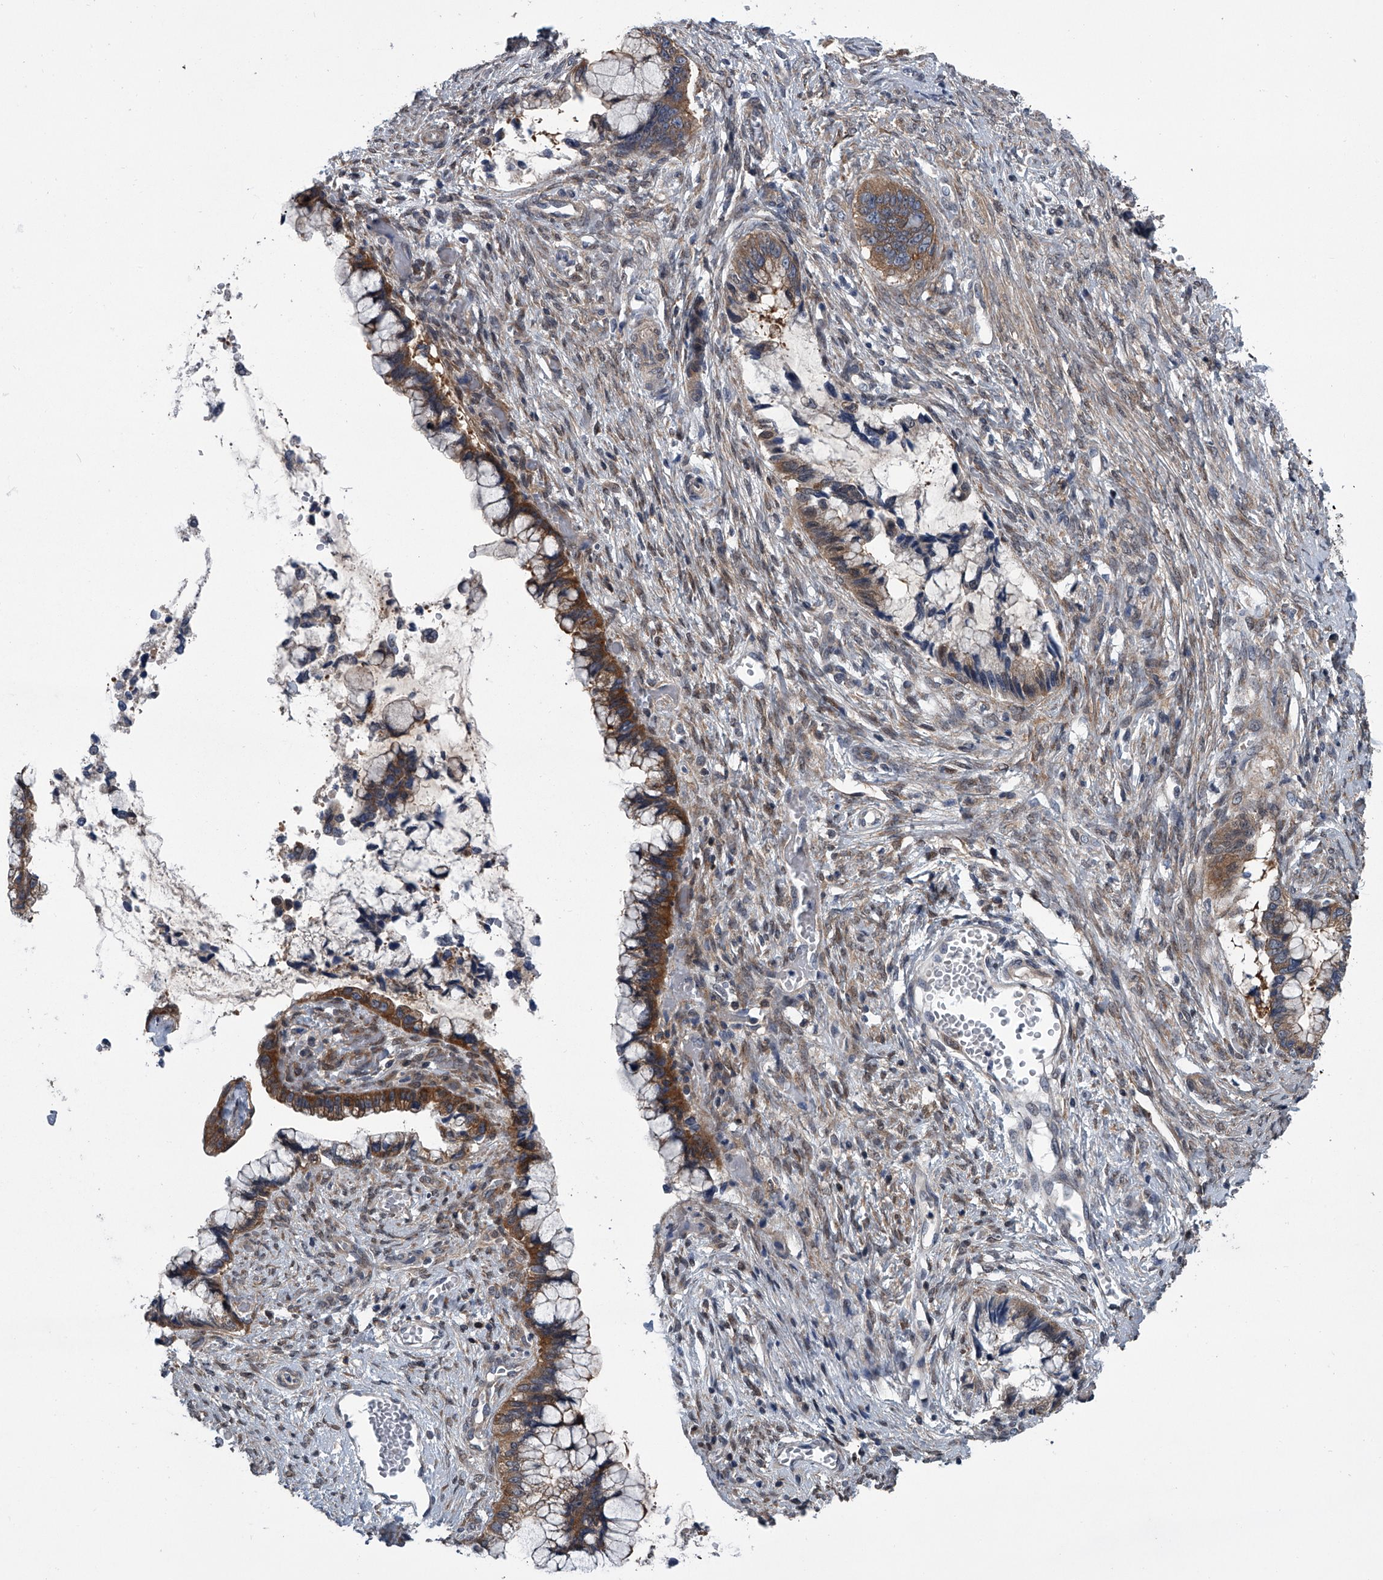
{"staining": {"intensity": "moderate", "quantity": ">75%", "location": "cytoplasmic/membranous"}, "tissue": "cervical cancer", "cell_type": "Tumor cells", "image_type": "cancer", "snomed": [{"axis": "morphology", "description": "Adenocarcinoma, NOS"}, {"axis": "topography", "description": "Cervix"}], "caption": "High-magnification brightfield microscopy of cervical adenocarcinoma stained with DAB (brown) and counterstained with hematoxylin (blue). tumor cells exhibit moderate cytoplasmic/membranous expression is identified in about>75% of cells. Nuclei are stained in blue.", "gene": "PPP2R5D", "patient": {"sex": "female", "age": 44}}